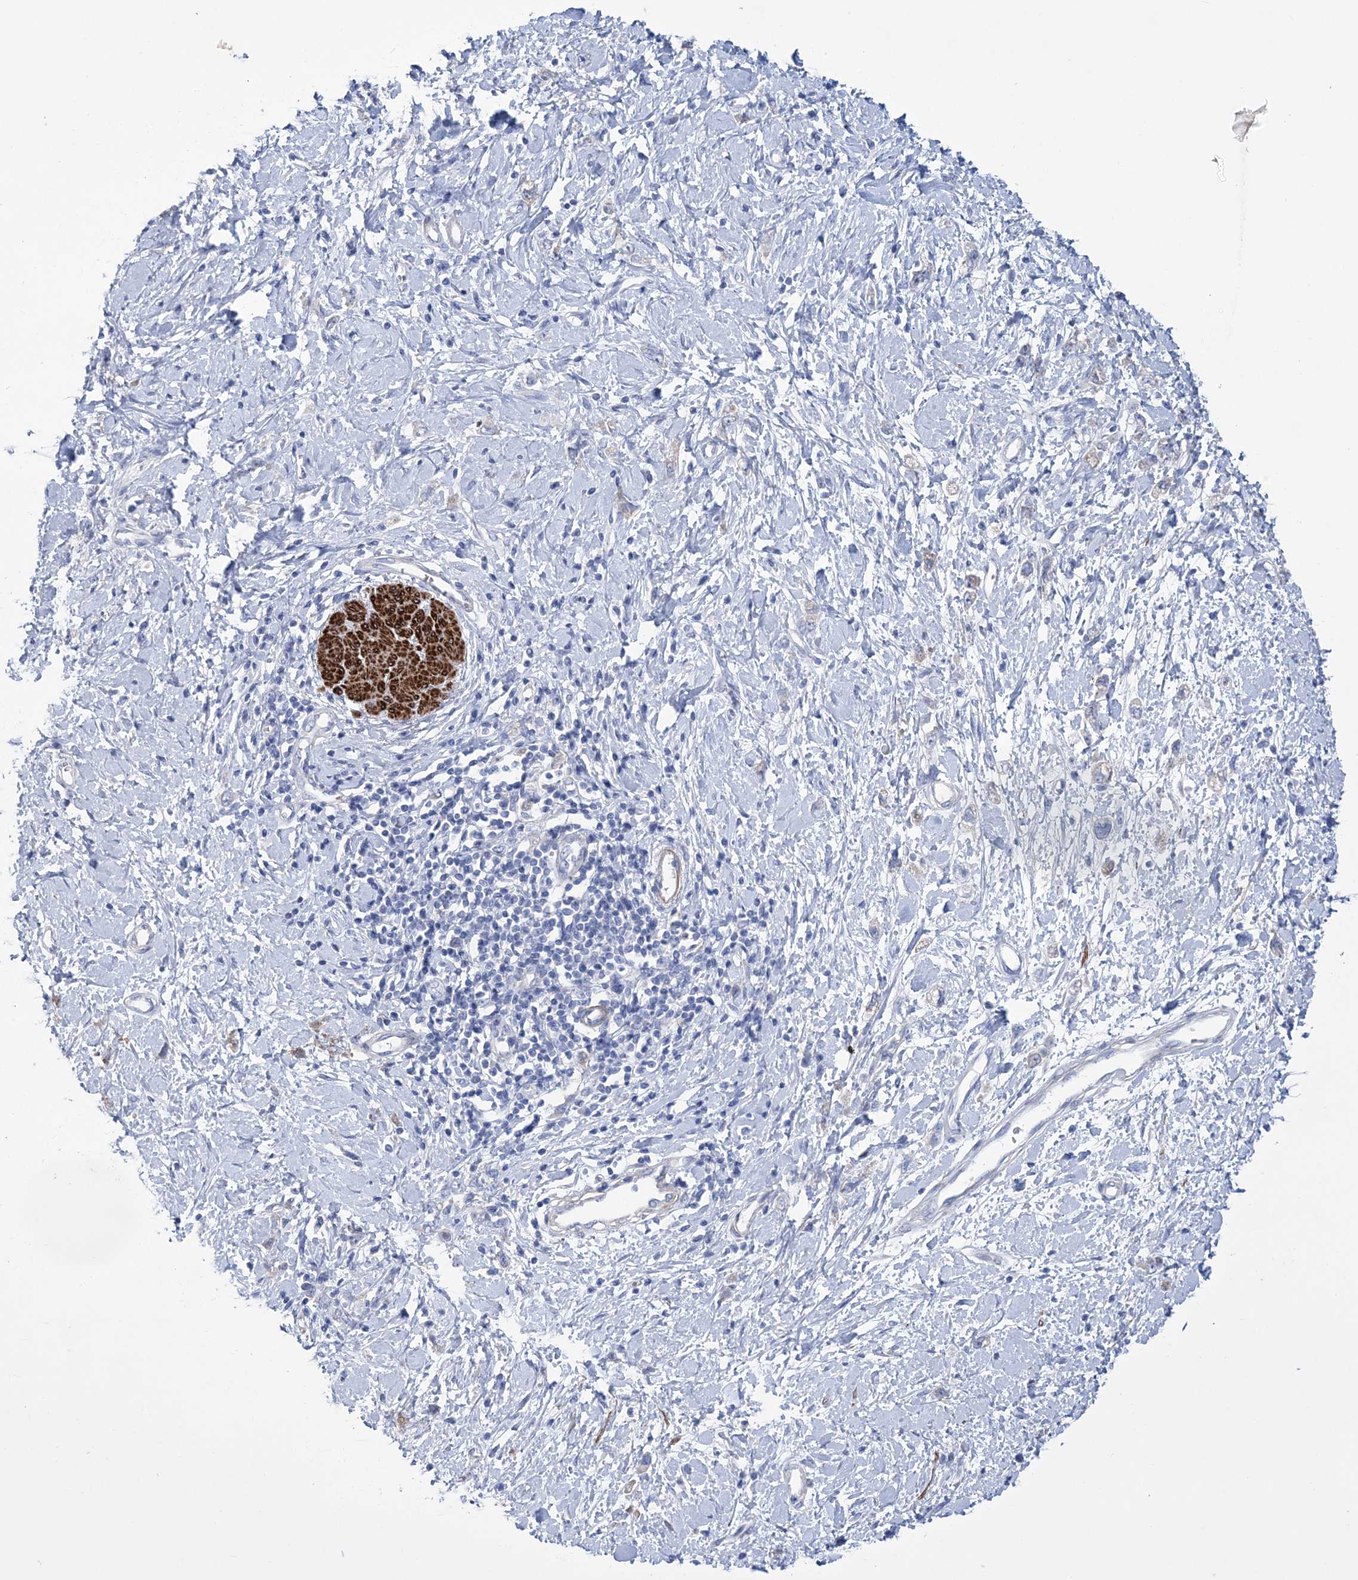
{"staining": {"intensity": "negative", "quantity": "none", "location": "none"}, "tissue": "stomach cancer", "cell_type": "Tumor cells", "image_type": "cancer", "snomed": [{"axis": "morphology", "description": "Adenocarcinoma, NOS"}, {"axis": "topography", "description": "Stomach"}], "caption": "Human adenocarcinoma (stomach) stained for a protein using immunohistochemistry (IHC) demonstrates no staining in tumor cells.", "gene": "WDR74", "patient": {"sex": "female", "age": 76}}